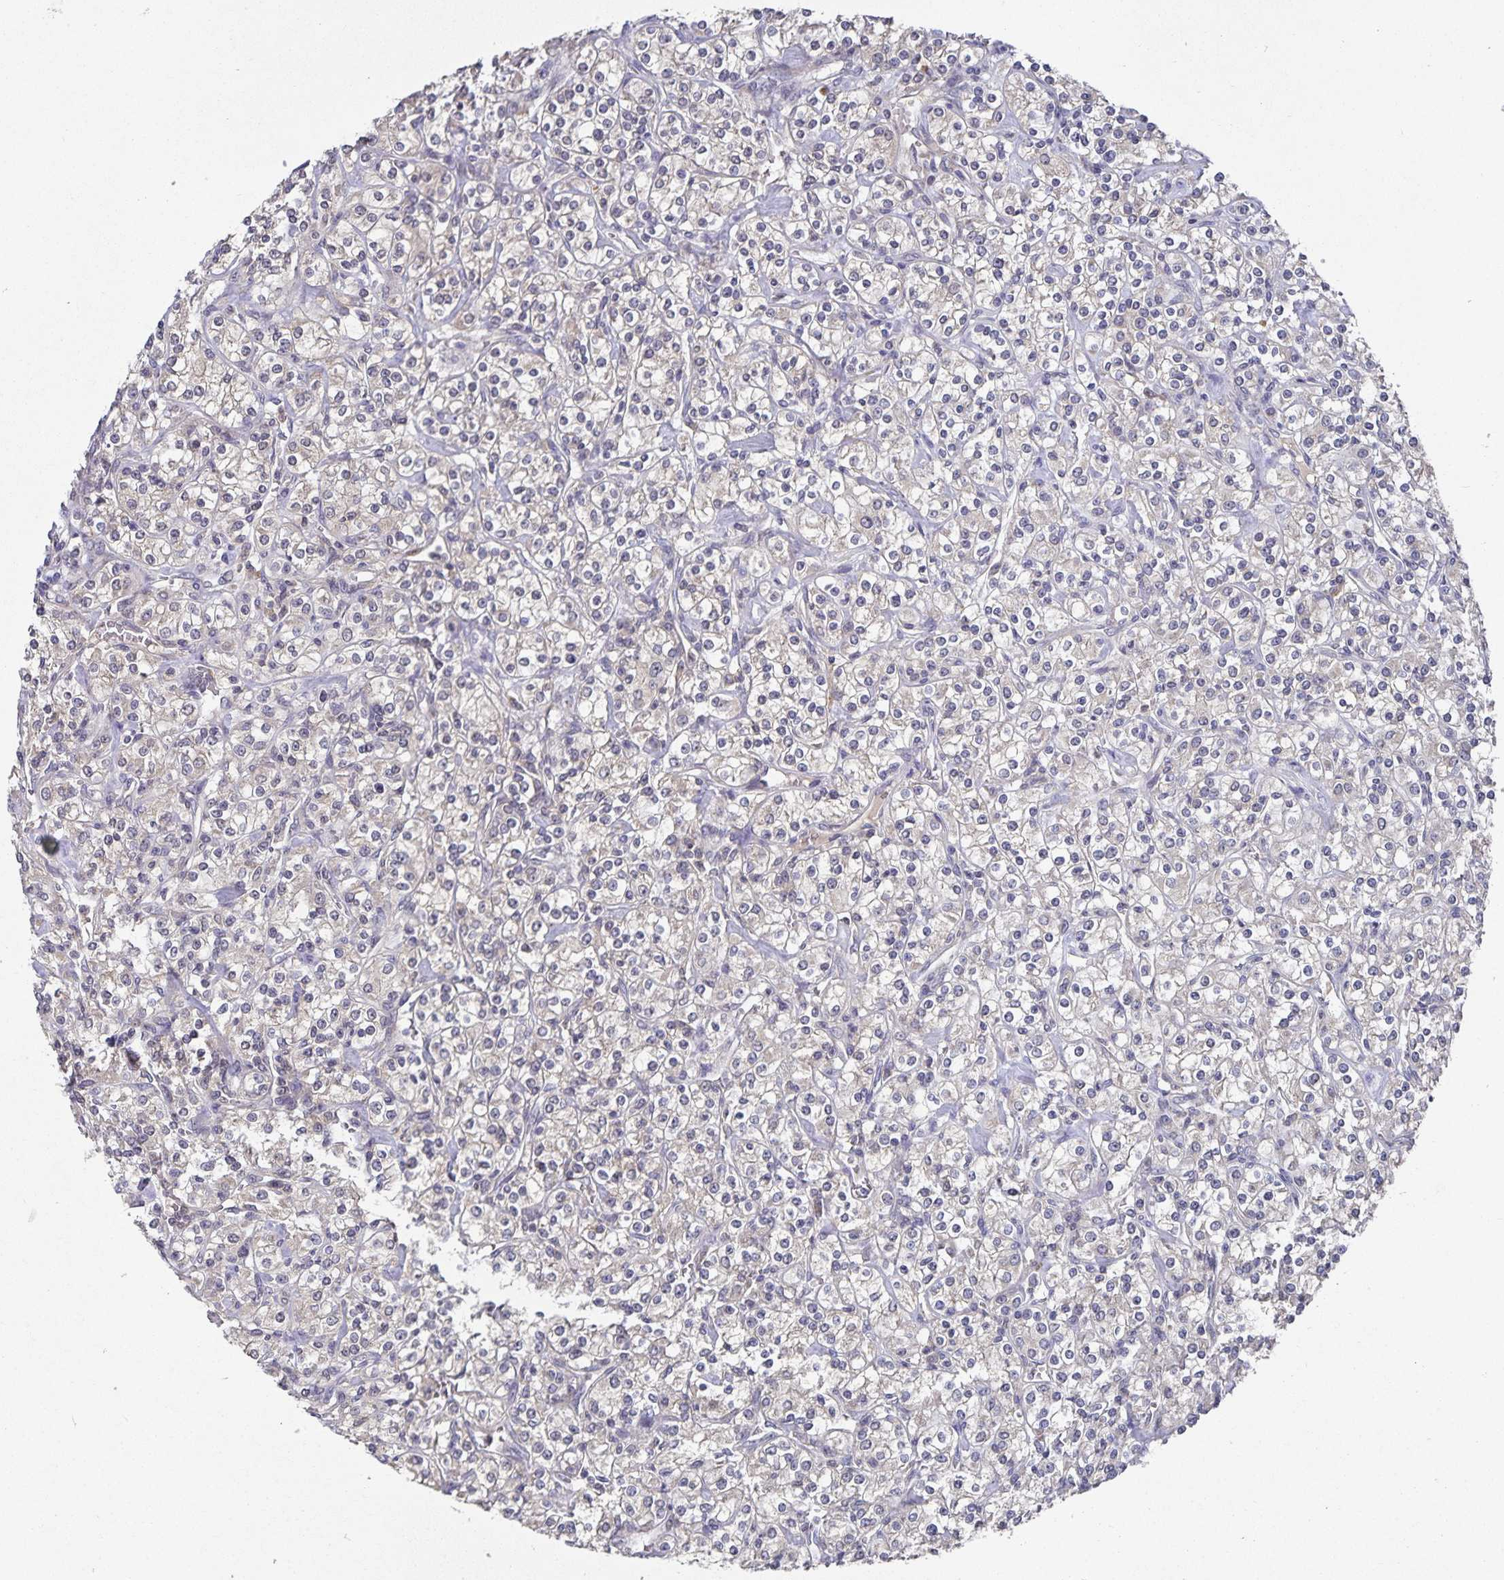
{"staining": {"intensity": "negative", "quantity": "none", "location": "none"}, "tissue": "renal cancer", "cell_type": "Tumor cells", "image_type": "cancer", "snomed": [{"axis": "morphology", "description": "Adenocarcinoma, NOS"}, {"axis": "topography", "description": "Kidney"}], "caption": "Tumor cells show no significant protein staining in adenocarcinoma (renal).", "gene": "HEPN1", "patient": {"sex": "male", "age": 77}}